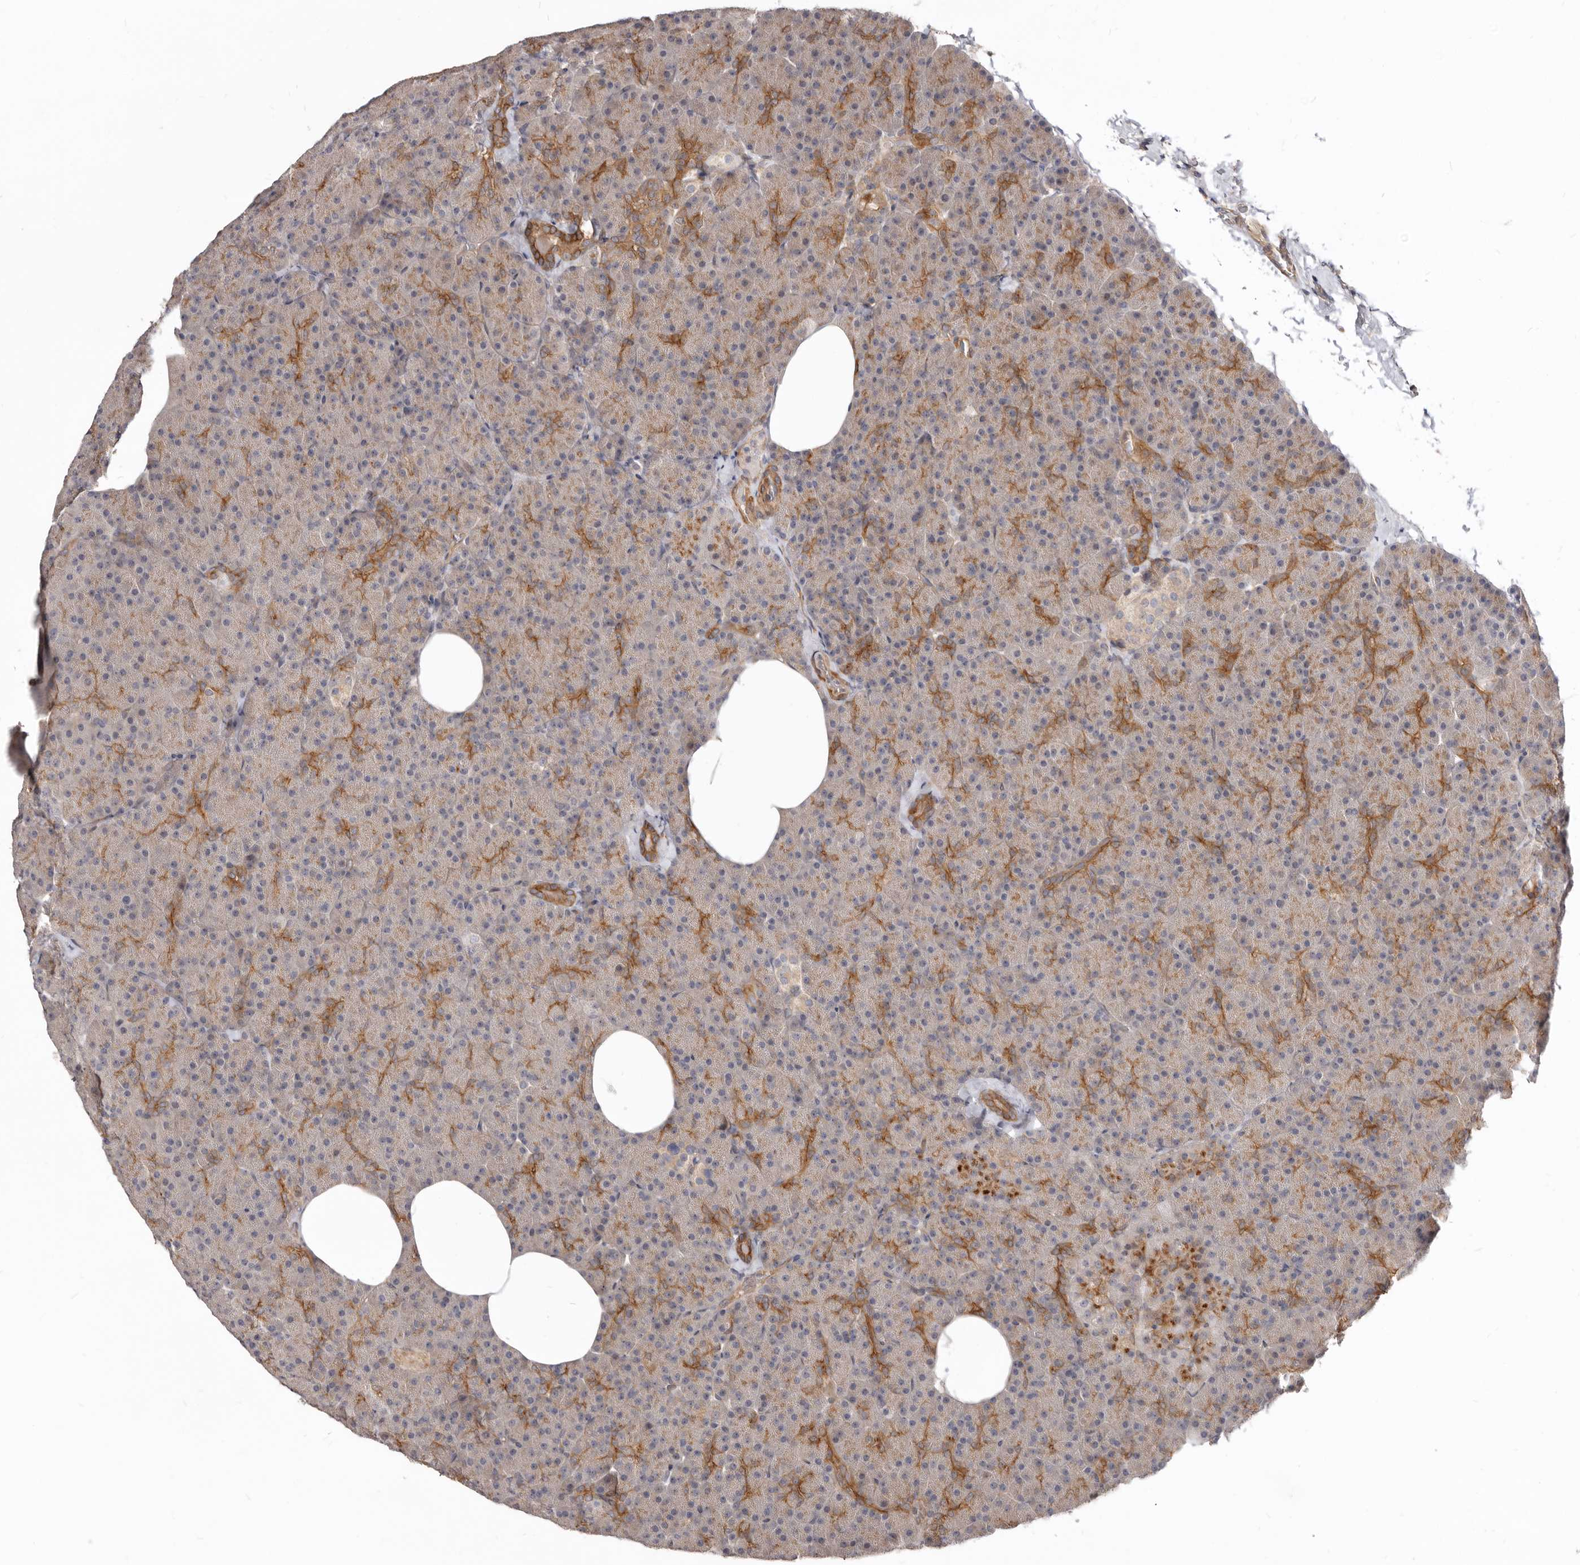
{"staining": {"intensity": "moderate", "quantity": "25%-75%", "location": "cytoplasmic/membranous"}, "tissue": "pancreas", "cell_type": "Exocrine glandular cells", "image_type": "normal", "snomed": [{"axis": "morphology", "description": "Normal tissue, NOS"}, {"axis": "morphology", "description": "Carcinoid, malignant, NOS"}, {"axis": "topography", "description": "Pancreas"}], "caption": "Moderate cytoplasmic/membranous protein expression is present in about 25%-75% of exocrine glandular cells in pancreas.", "gene": "GPATCH4", "patient": {"sex": "female", "age": 35}}